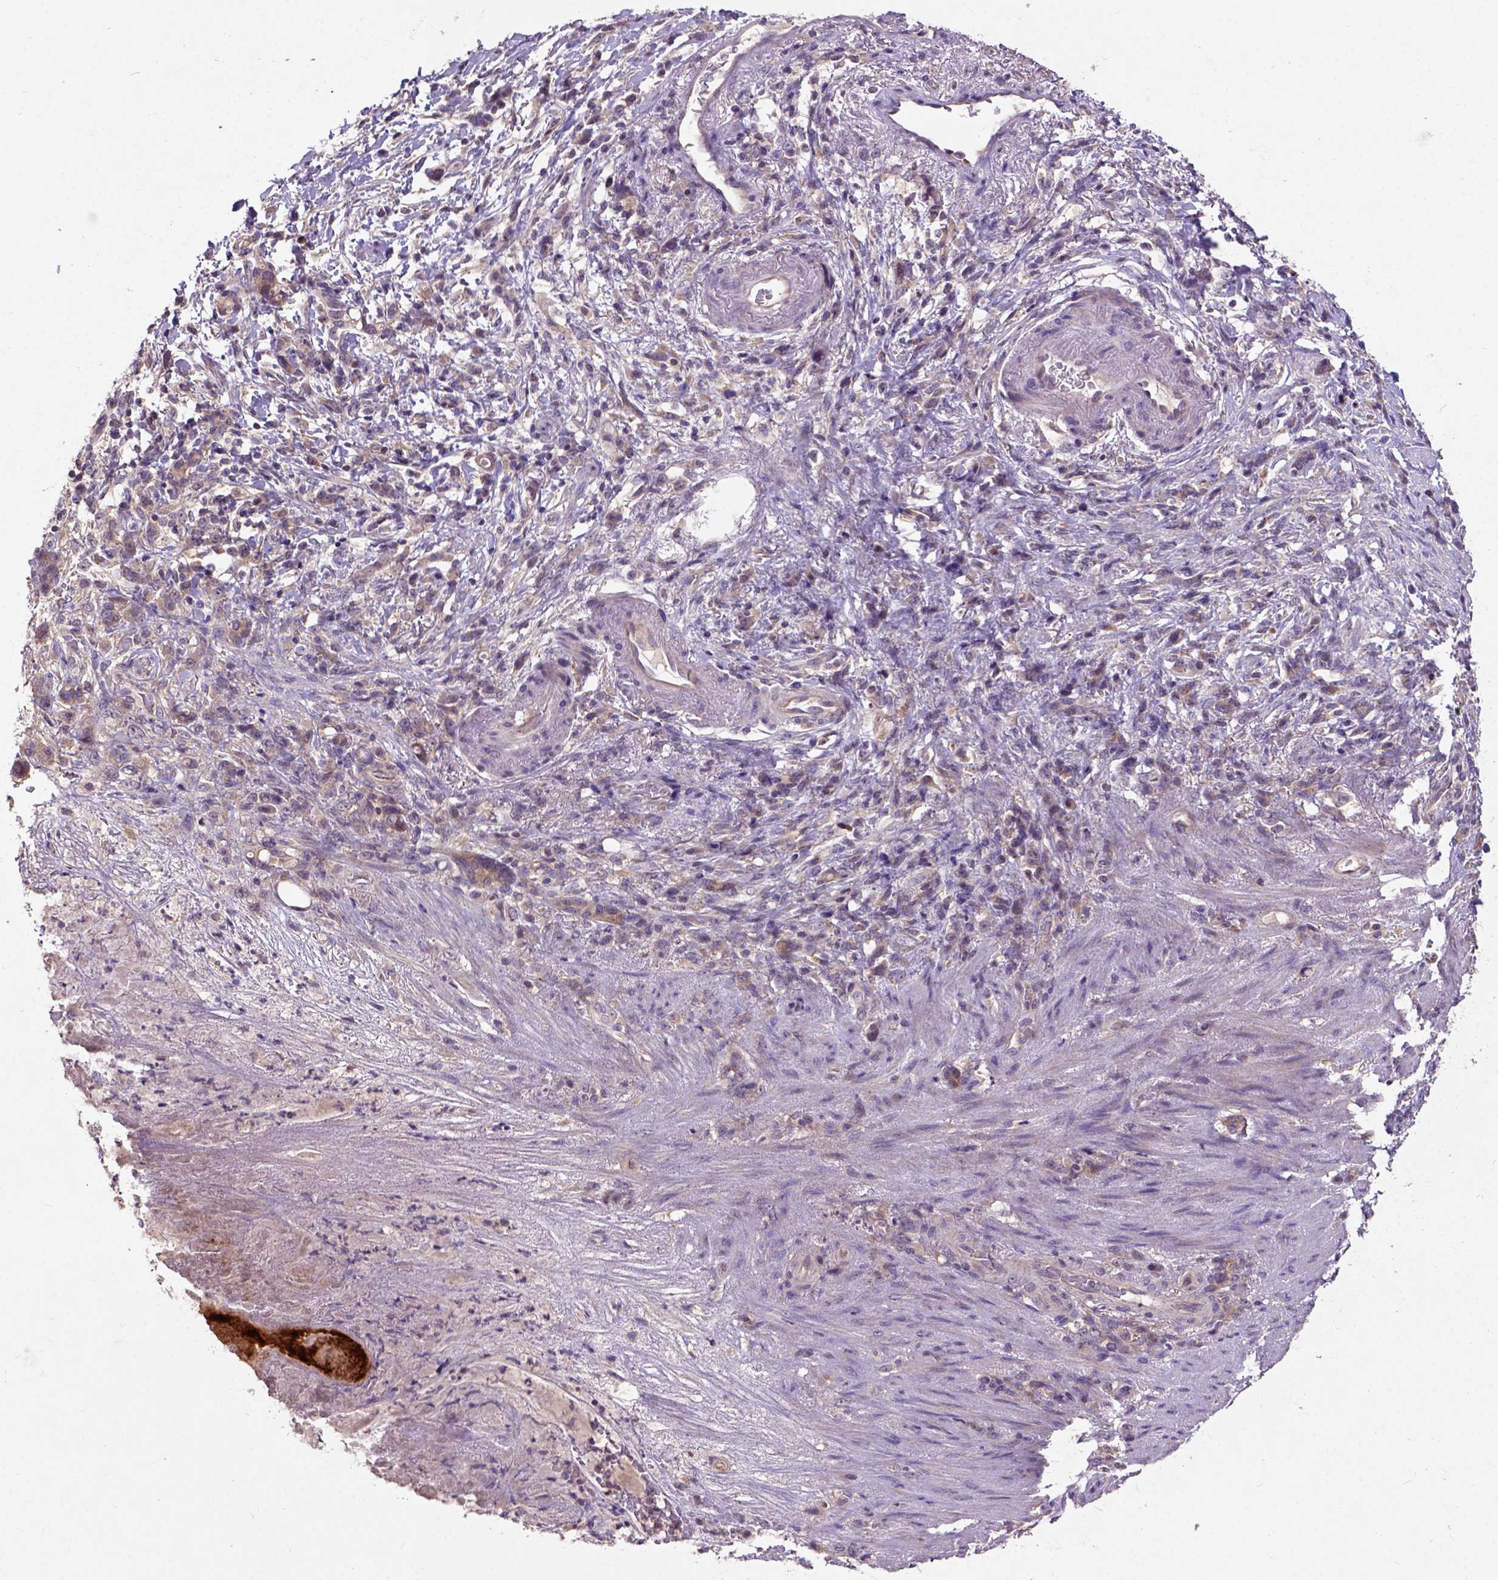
{"staining": {"intensity": "moderate", "quantity": ">75%", "location": "cytoplasmic/membranous"}, "tissue": "stomach cancer", "cell_type": "Tumor cells", "image_type": "cancer", "snomed": [{"axis": "morphology", "description": "Adenocarcinoma, NOS"}, {"axis": "topography", "description": "Stomach"}], "caption": "Immunohistochemical staining of stomach cancer (adenocarcinoma) shows medium levels of moderate cytoplasmic/membranous positivity in approximately >75% of tumor cells.", "gene": "KBTBD8", "patient": {"sex": "female", "age": 84}}